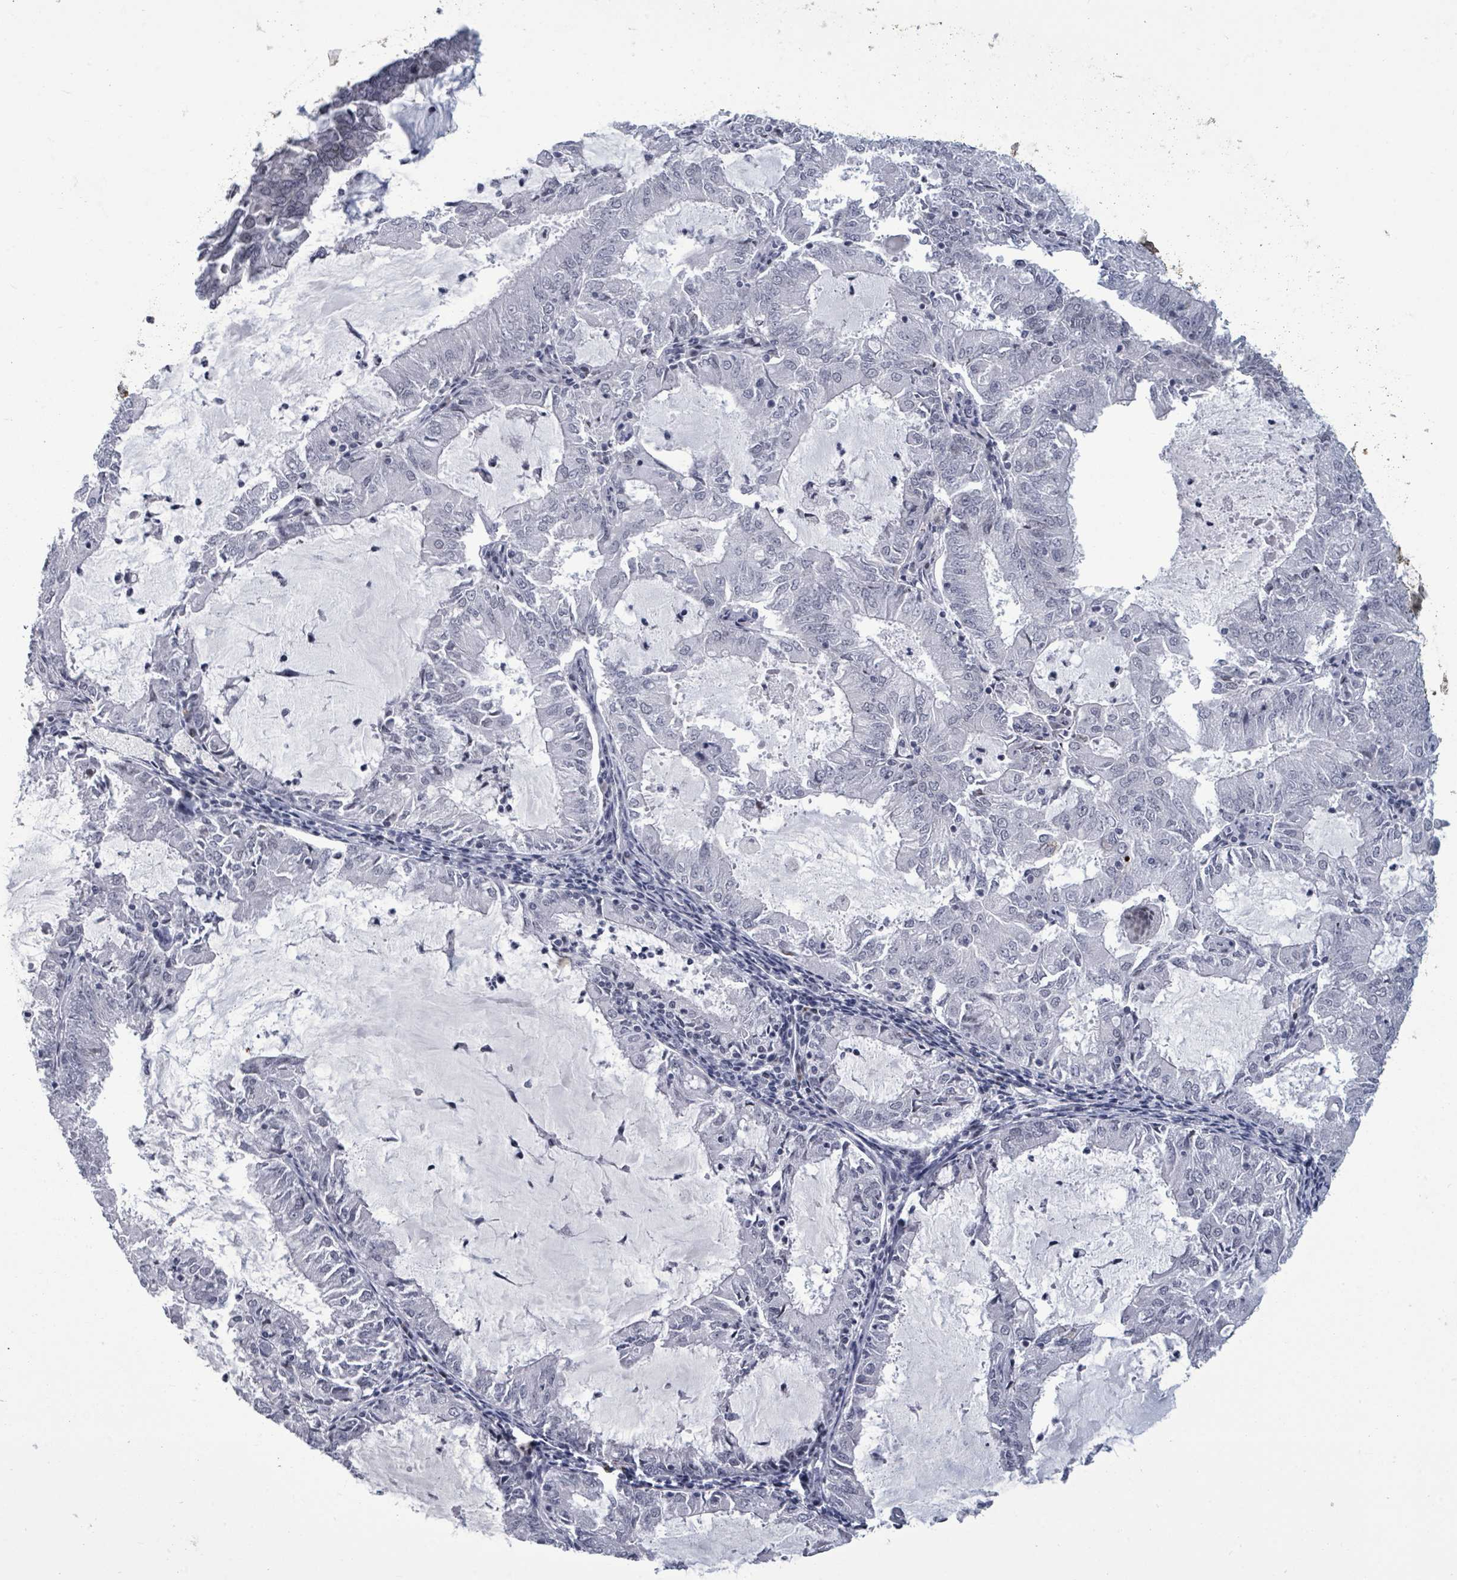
{"staining": {"intensity": "negative", "quantity": "none", "location": "none"}, "tissue": "endometrial cancer", "cell_type": "Tumor cells", "image_type": "cancer", "snomed": [{"axis": "morphology", "description": "Adenocarcinoma, NOS"}, {"axis": "topography", "description": "Endometrium"}], "caption": "The photomicrograph exhibits no staining of tumor cells in endometrial cancer.", "gene": "ERCC5", "patient": {"sex": "female", "age": 57}}